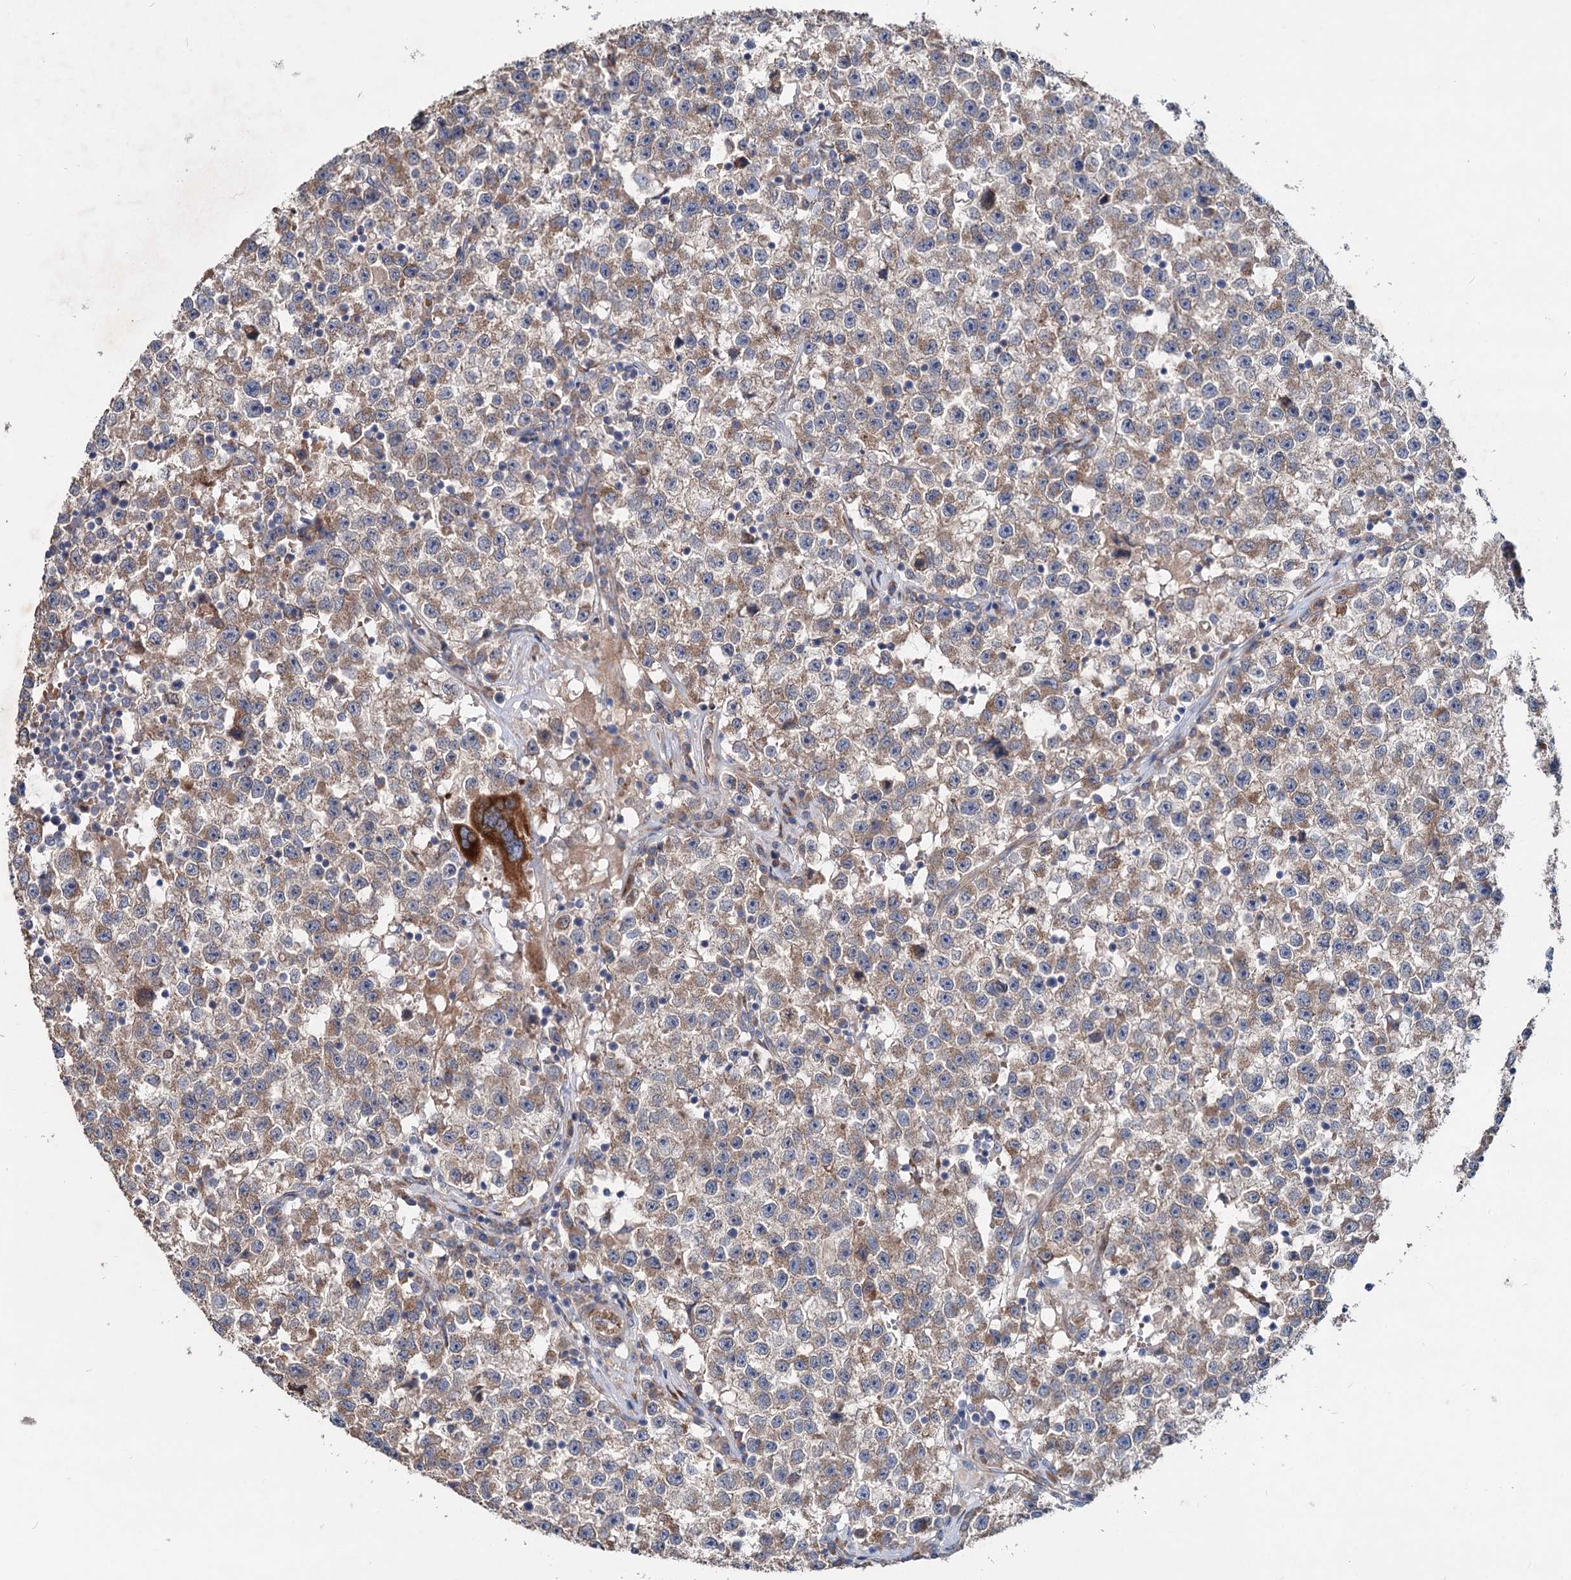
{"staining": {"intensity": "moderate", "quantity": ">75%", "location": "cytoplasmic/membranous"}, "tissue": "testis cancer", "cell_type": "Tumor cells", "image_type": "cancer", "snomed": [{"axis": "morphology", "description": "Seminoma, NOS"}, {"axis": "topography", "description": "Testis"}], "caption": "An immunohistochemistry (IHC) histopathology image of tumor tissue is shown. Protein staining in brown shows moderate cytoplasmic/membranous positivity in testis seminoma within tumor cells.", "gene": "PTDSS2", "patient": {"sex": "male", "age": 22}}